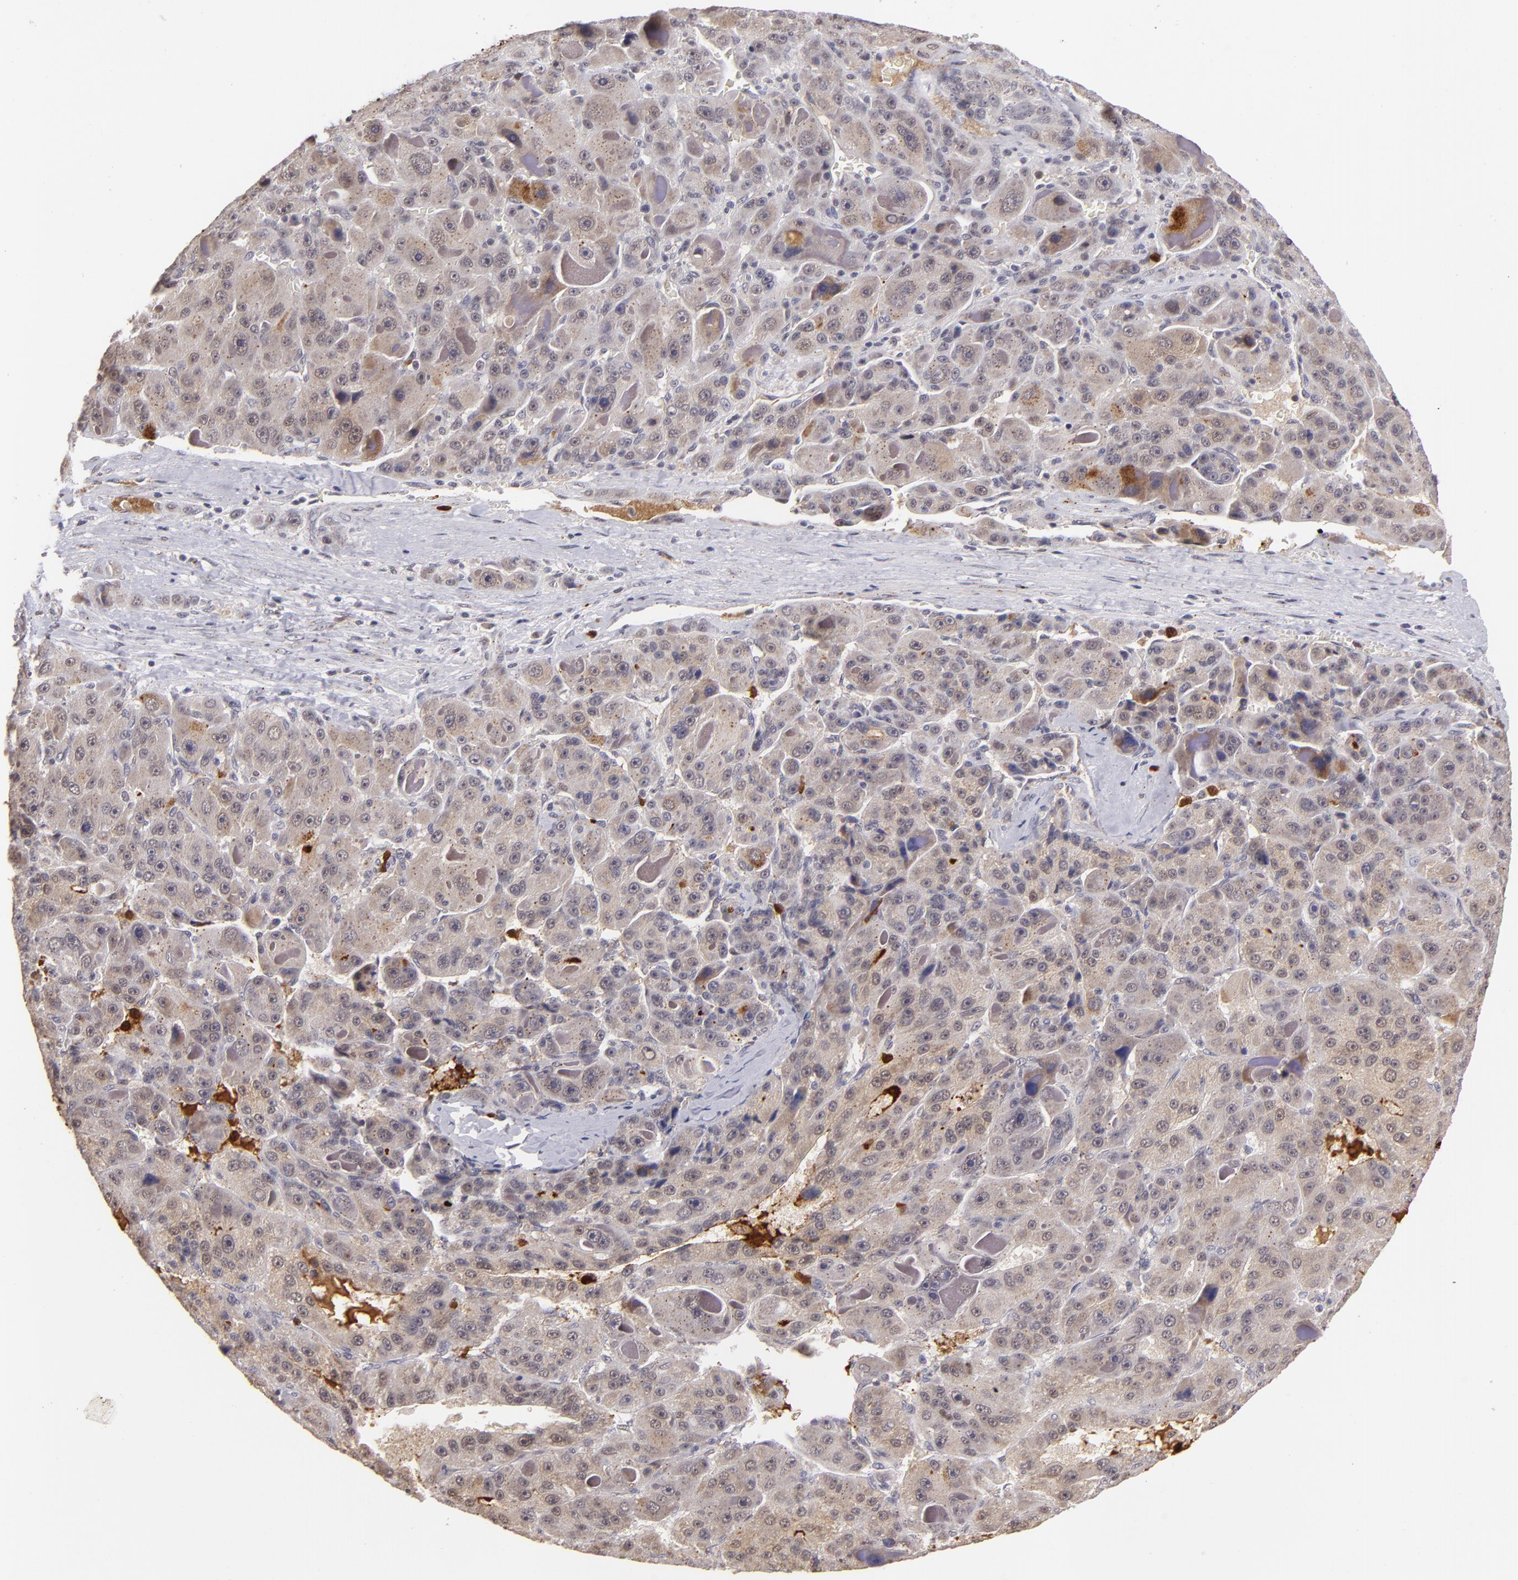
{"staining": {"intensity": "weak", "quantity": "25%-75%", "location": "cytoplasmic/membranous"}, "tissue": "liver cancer", "cell_type": "Tumor cells", "image_type": "cancer", "snomed": [{"axis": "morphology", "description": "Carcinoma, Hepatocellular, NOS"}, {"axis": "topography", "description": "Liver"}], "caption": "A micrograph showing weak cytoplasmic/membranous positivity in about 25%-75% of tumor cells in liver hepatocellular carcinoma, as visualized by brown immunohistochemical staining.", "gene": "RXRG", "patient": {"sex": "male", "age": 76}}